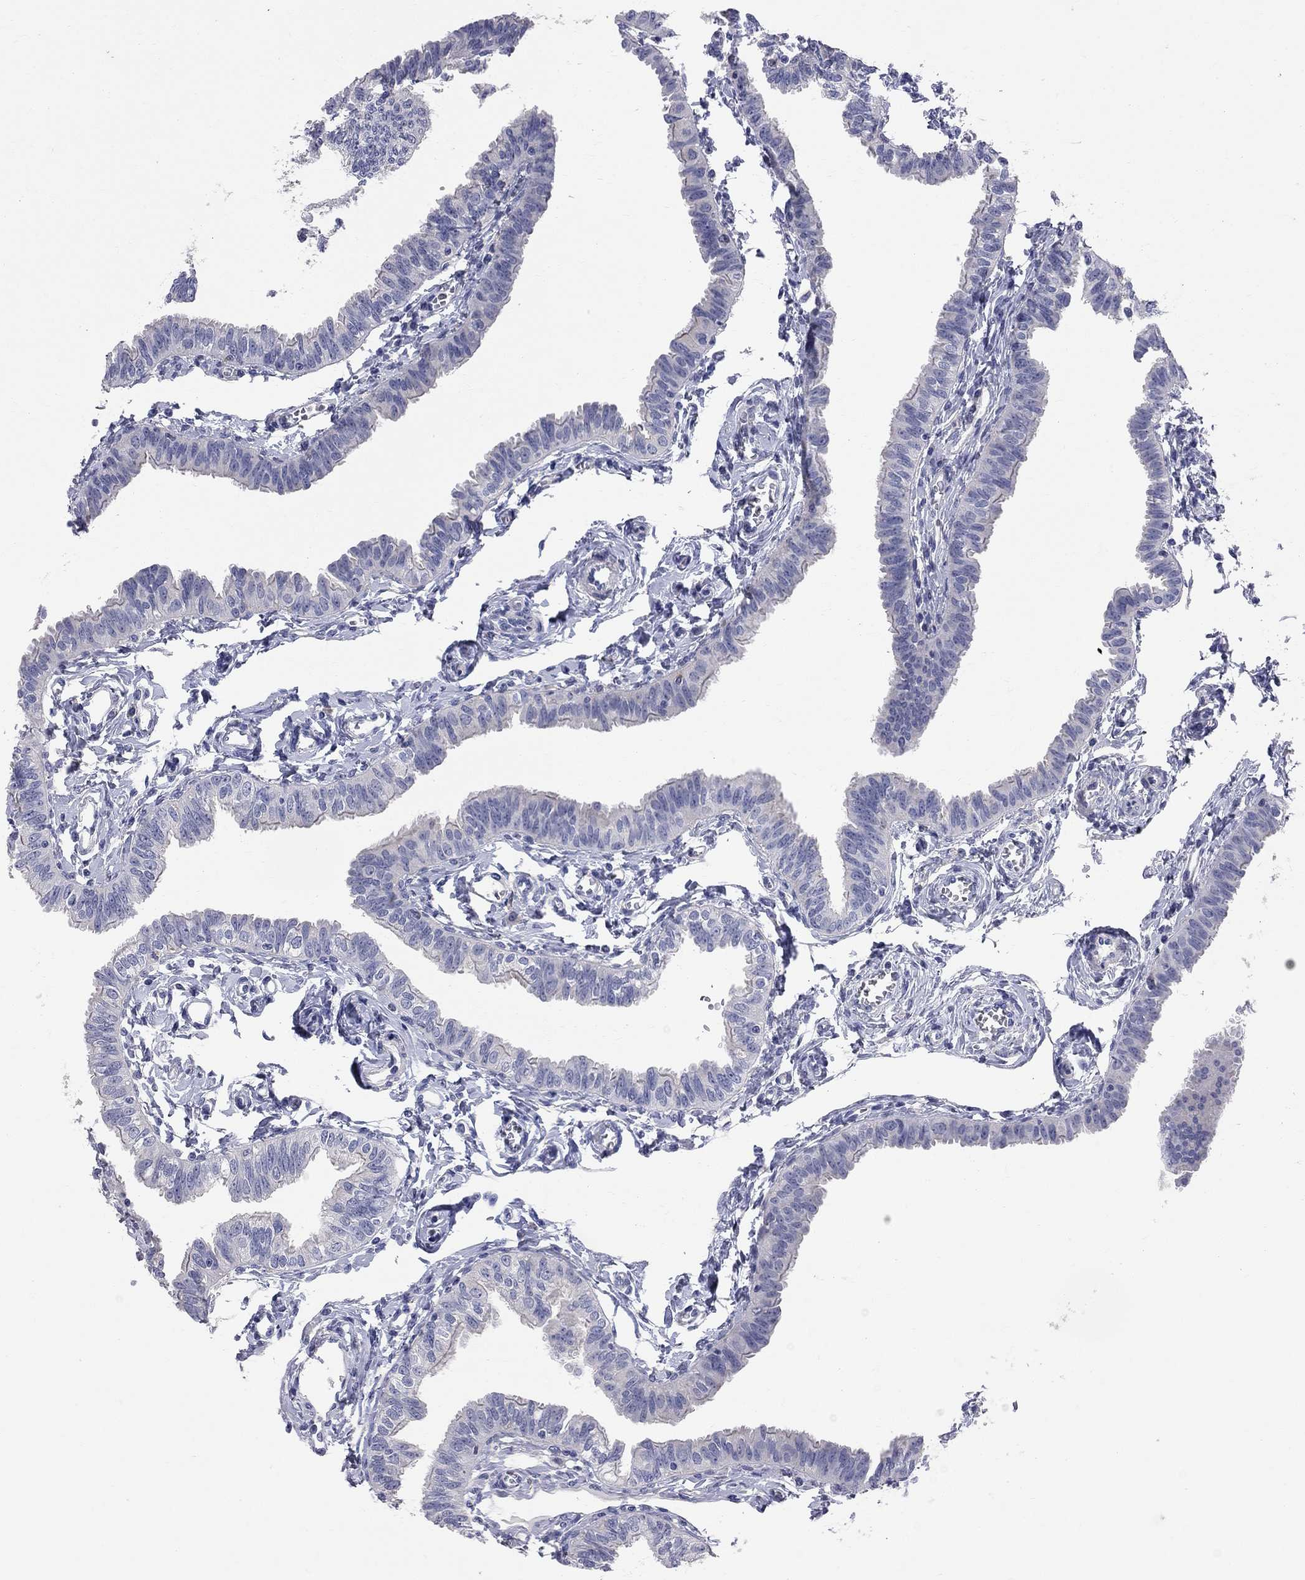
{"staining": {"intensity": "weak", "quantity": "<25%", "location": "cytoplasmic/membranous"}, "tissue": "fallopian tube", "cell_type": "Glandular cells", "image_type": "normal", "snomed": [{"axis": "morphology", "description": "Normal tissue, NOS"}, {"axis": "topography", "description": "Fallopian tube"}], "caption": "This micrograph is of unremarkable fallopian tube stained with IHC to label a protein in brown with the nuclei are counter-stained blue. There is no staining in glandular cells. The staining was performed using DAB (3,3'-diaminobenzidine) to visualize the protein expression in brown, while the nuclei were stained in blue with hematoxylin (Magnification: 20x).", "gene": "ACSL1", "patient": {"sex": "female", "age": 54}}